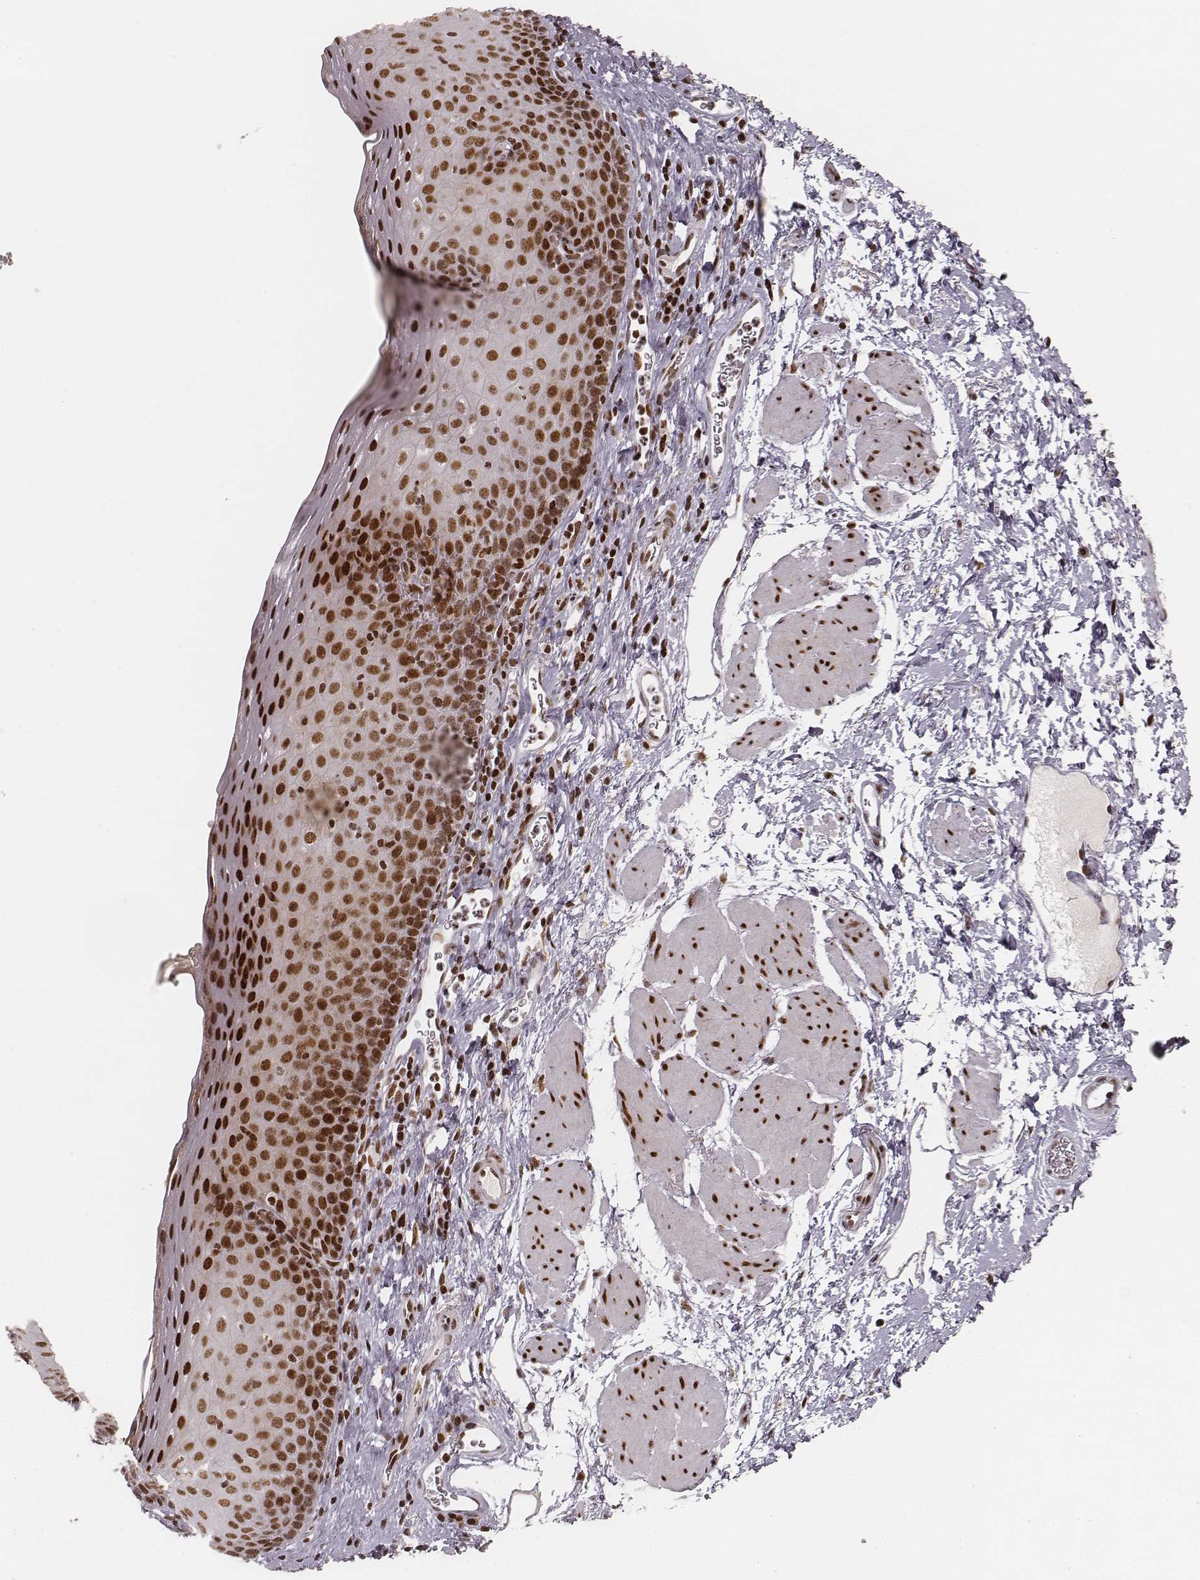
{"staining": {"intensity": "strong", "quantity": ">75%", "location": "nuclear"}, "tissue": "esophagus", "cell_type": "Squamous epithelial cells", "image_type": "normal", "snomed": [{"axis": "morphology", "description": "Normal tissue, NOS"}, {"axis": "topography", "description": "Esophagus"}], "caption": "IHC micrograph of unremarkable esophagus: human esophagus stained using immunohistochemistry shows high levels of strong protein expression localized specifically in the nuclear of squamous epithelial cells, appearing as a nuclear brown color.", "gene": "HNRNPC", "patient": {"sex": "female", "age": 64}}